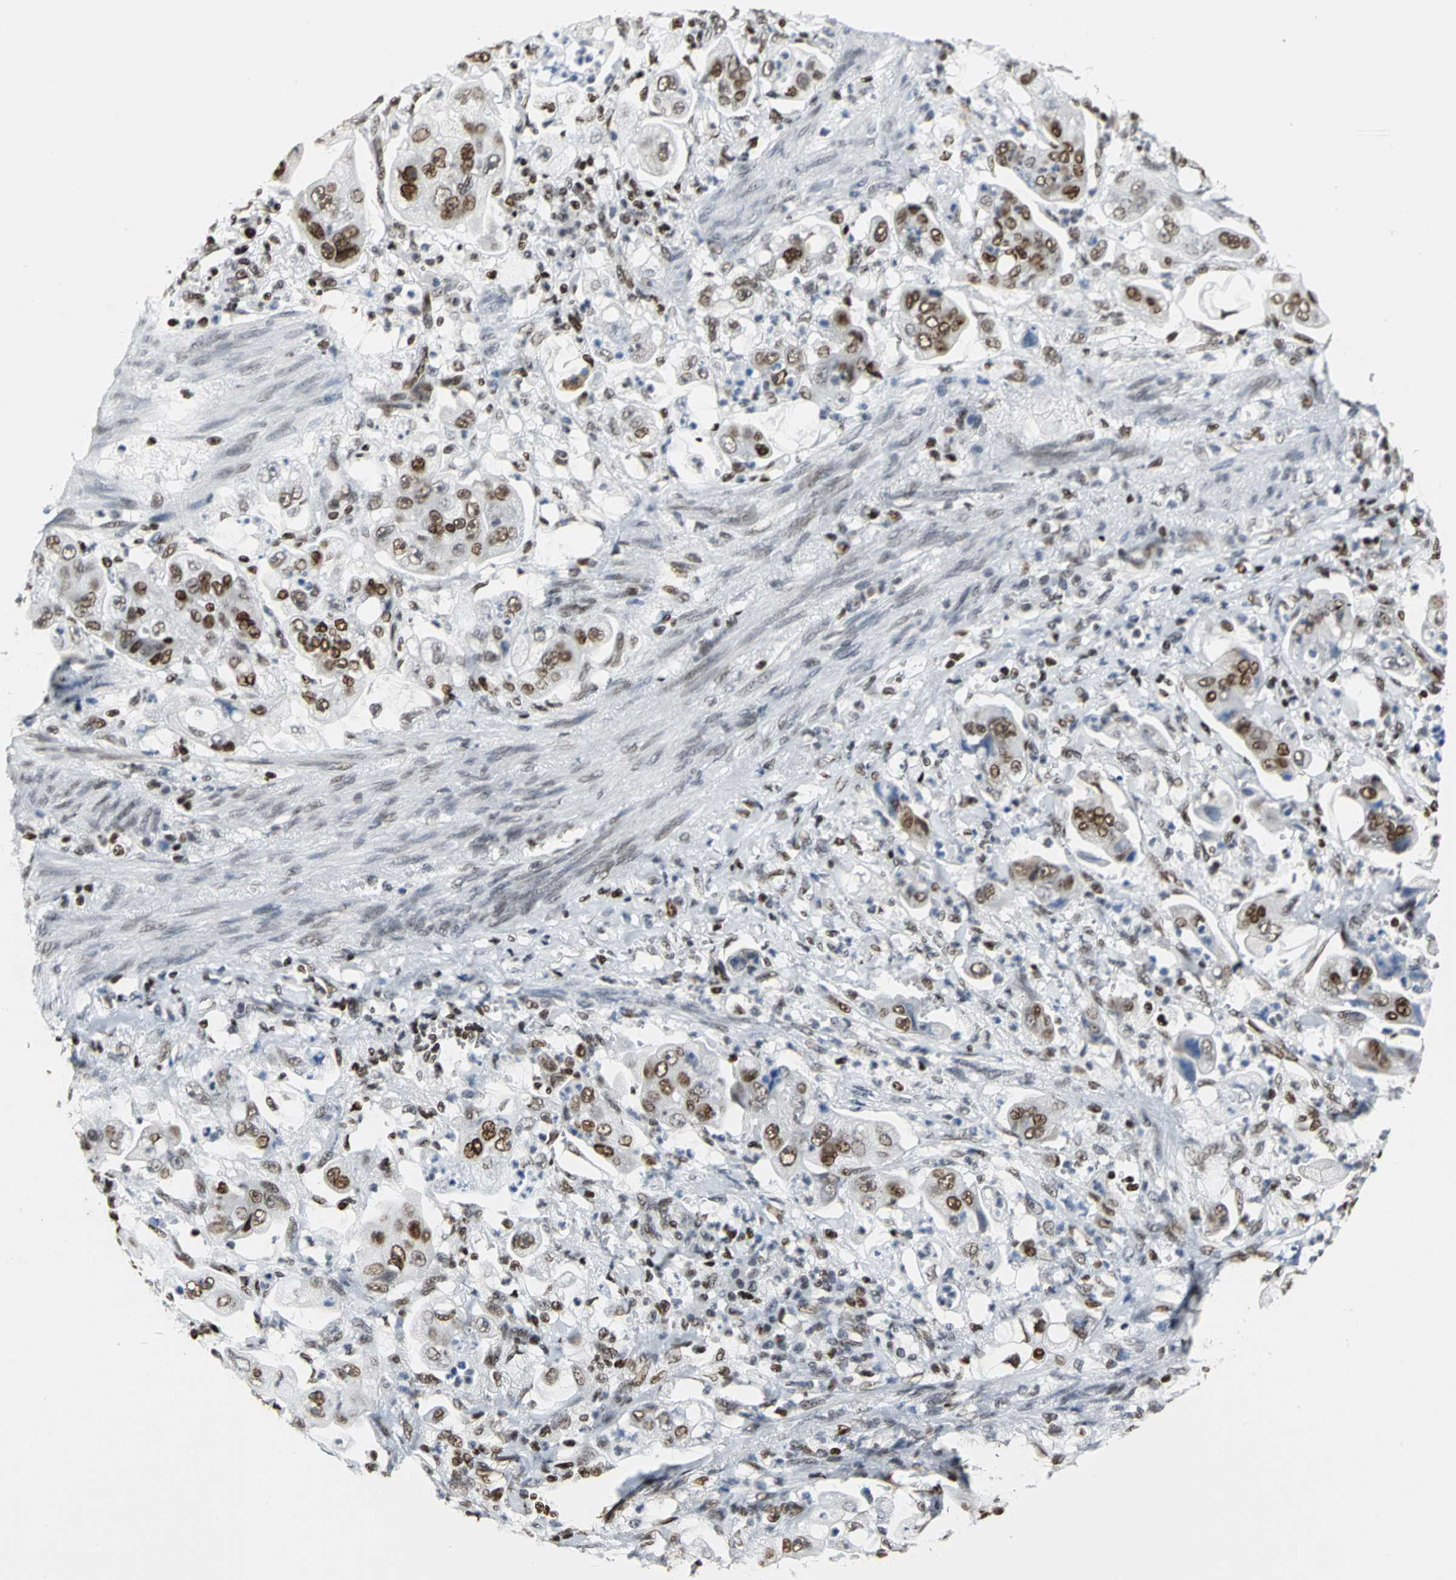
{"staining": {"intensity": "strong", "quantity": ">75%", "location": "nuclear"}, "tissue": "stomach cancer", "cell_type": "Tumor cells", "image_type": "cancer", "snomed": [{"axis": "morphology", "description": "Adenocarcinoma, NOS"}, {"axis": "topography", "description": "Stomach"}], "caption": "An immunohistochemistry micrograph of tumor tissue is shown. Protein staining in brown labels strong nuclear positivity in stomach adenocarcinoma within tumor cells.", "gene": "HNRNPD", "patient": {"sex": "male", "age": 62}}